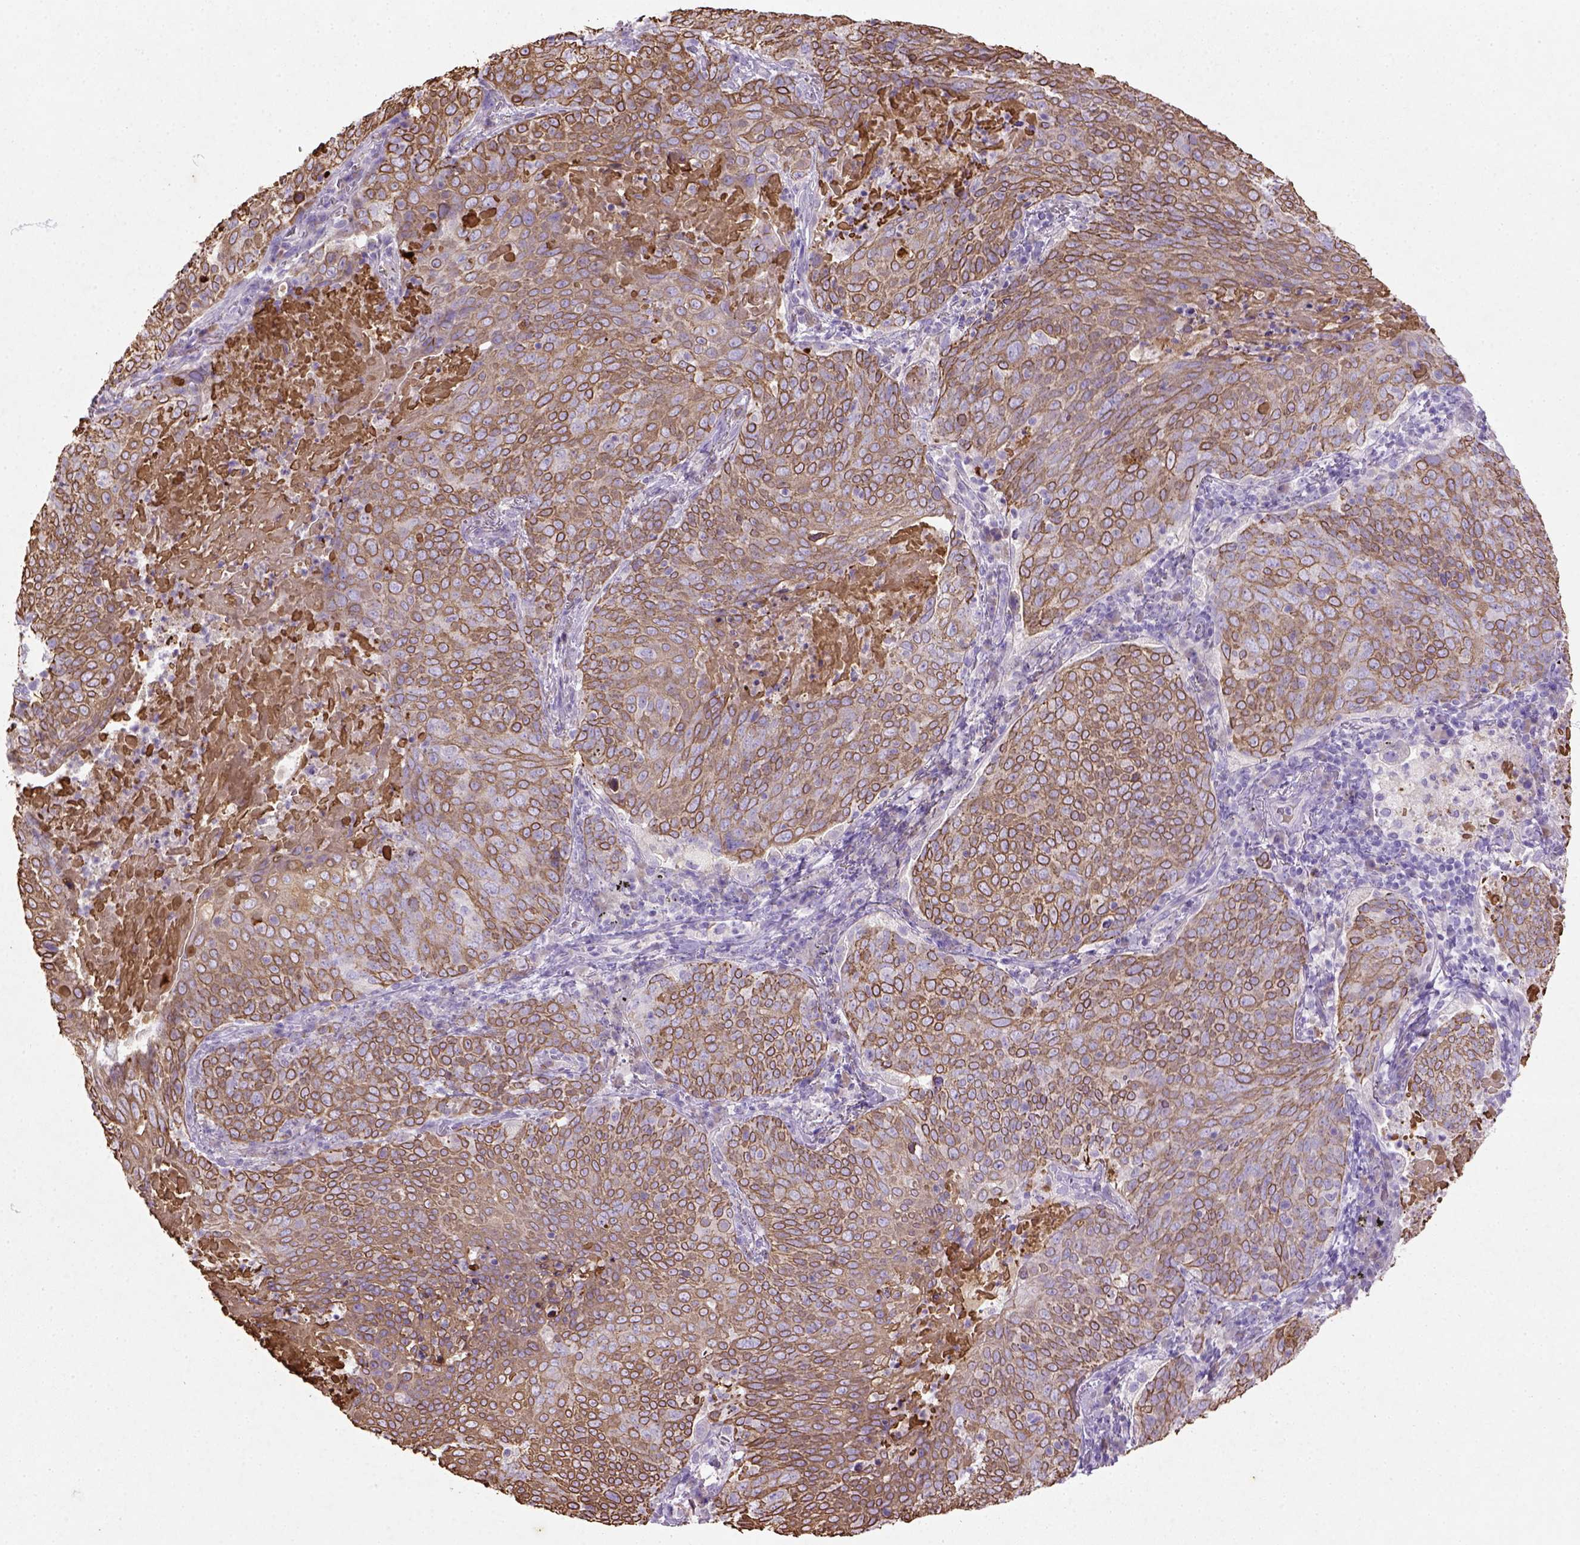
{"staining": {"intensity": "moderate", "quantity": ">75%", "location": "cytoplasmic/membranous"}, "tissue": "lung cancer", "cell_type": "Tumor cells", "image_type": "cancer", "snomed": [{"axis": "morphology", "description": "Squamous cell carcinoma, NOS"}, {"axis": "topography", "description": "Lung"}], "caption": "Immunohistochemistry (DAB) staining of lung cancer reveals moderate cytoplasmic/membranous protein staining in approximately >75% of tumor cells.", "gene": "NUDT2", "patient": {"sex": "male", "age": 82}}